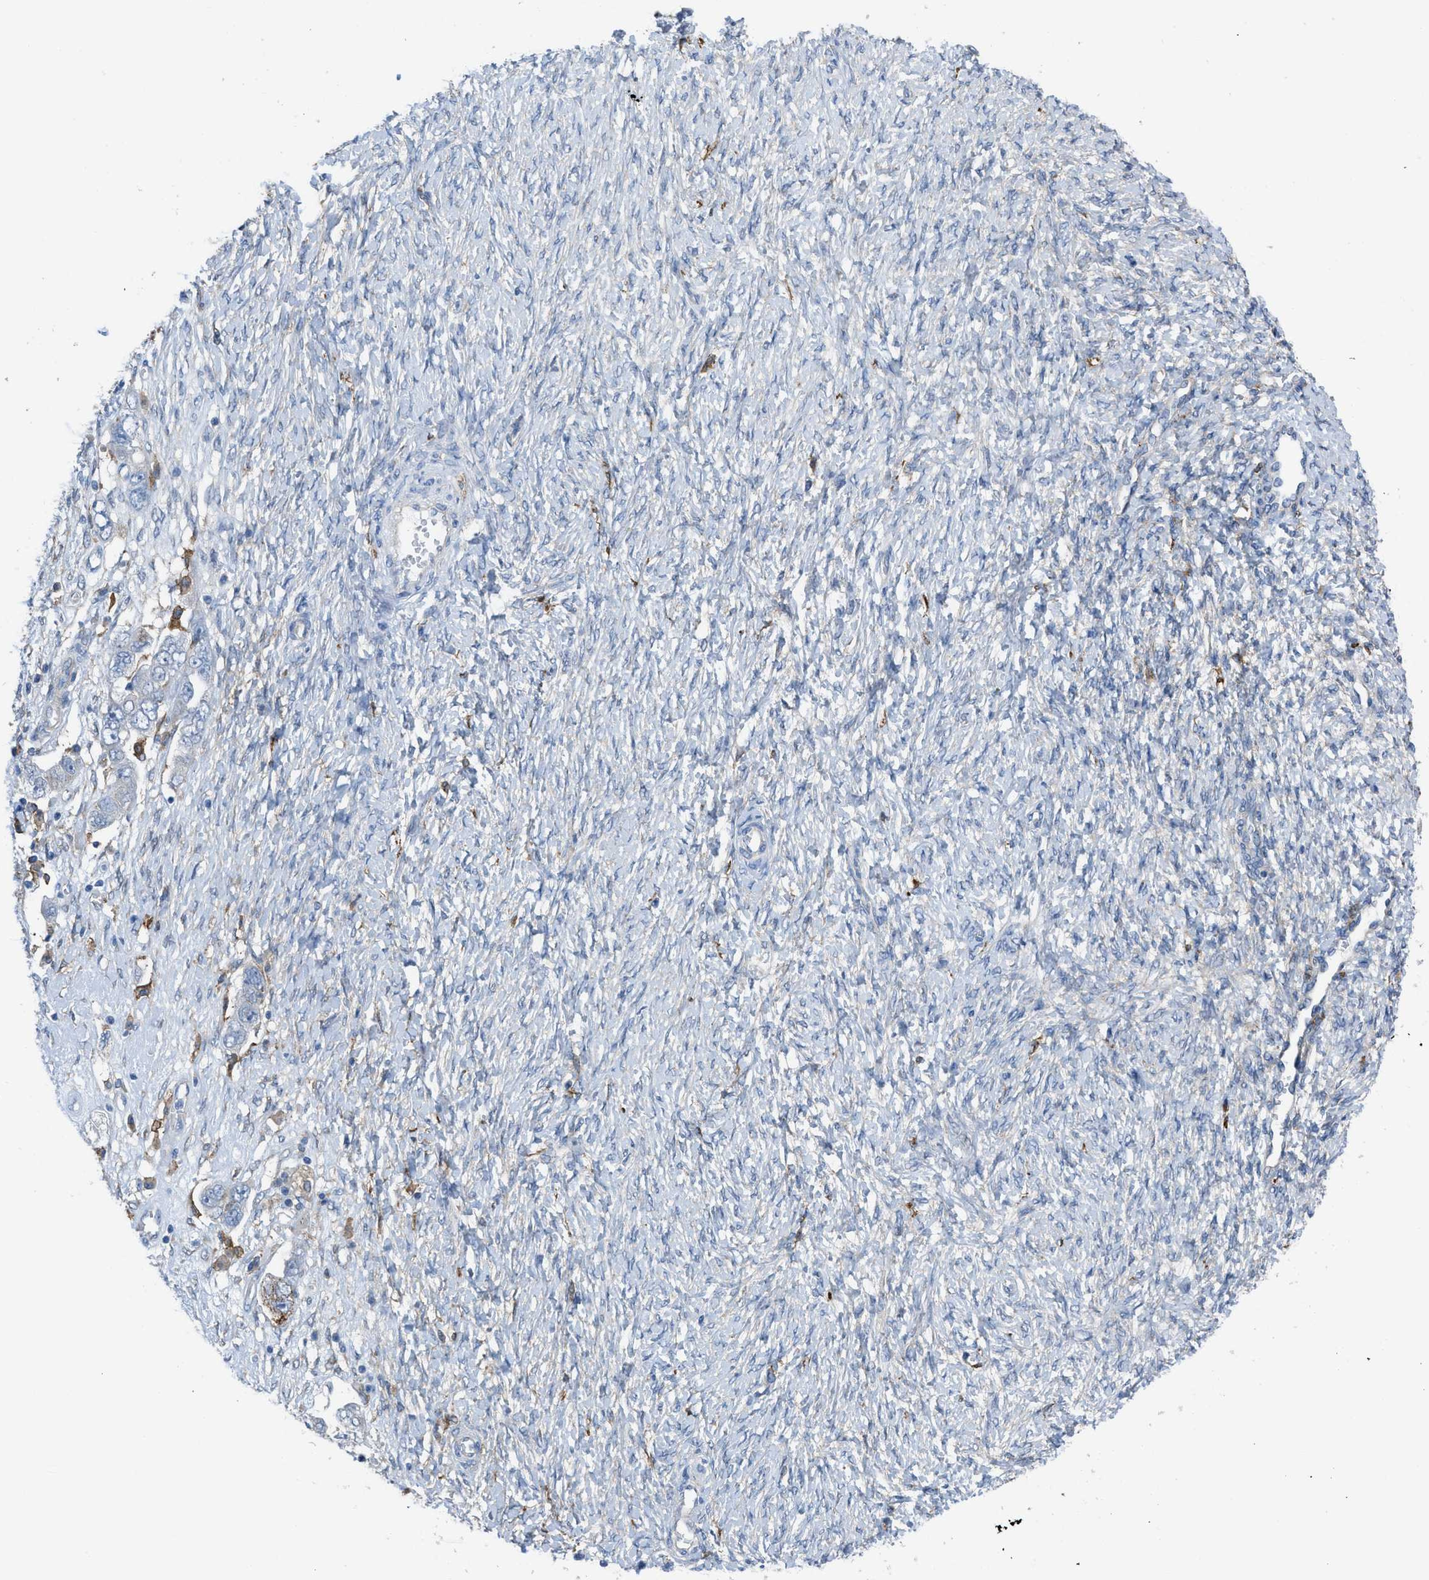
{"staining": {"intensity": "negative", "quantity": "none", "location": "none"}, "tissue": "ovarian cancer", "cell_type": "Tumor cells", "image_type": "cancer", "snomed": [{"axis": "morphology", "description": "Carcinoma, NOS"}, {"axis": "morphology", "description": "Cystadenocarcinoma, serous, NOS"}, {"axis": "topography", "description": "Ovary"}], "caption": "Ovarian cancer (serous cystadenocarcinoma) stained for a protein using immunohistochemistry (IHC) exhibits no expression tumor cells.", "gene": "EGFR", "patient": {"sex": "female", "age": 69}}